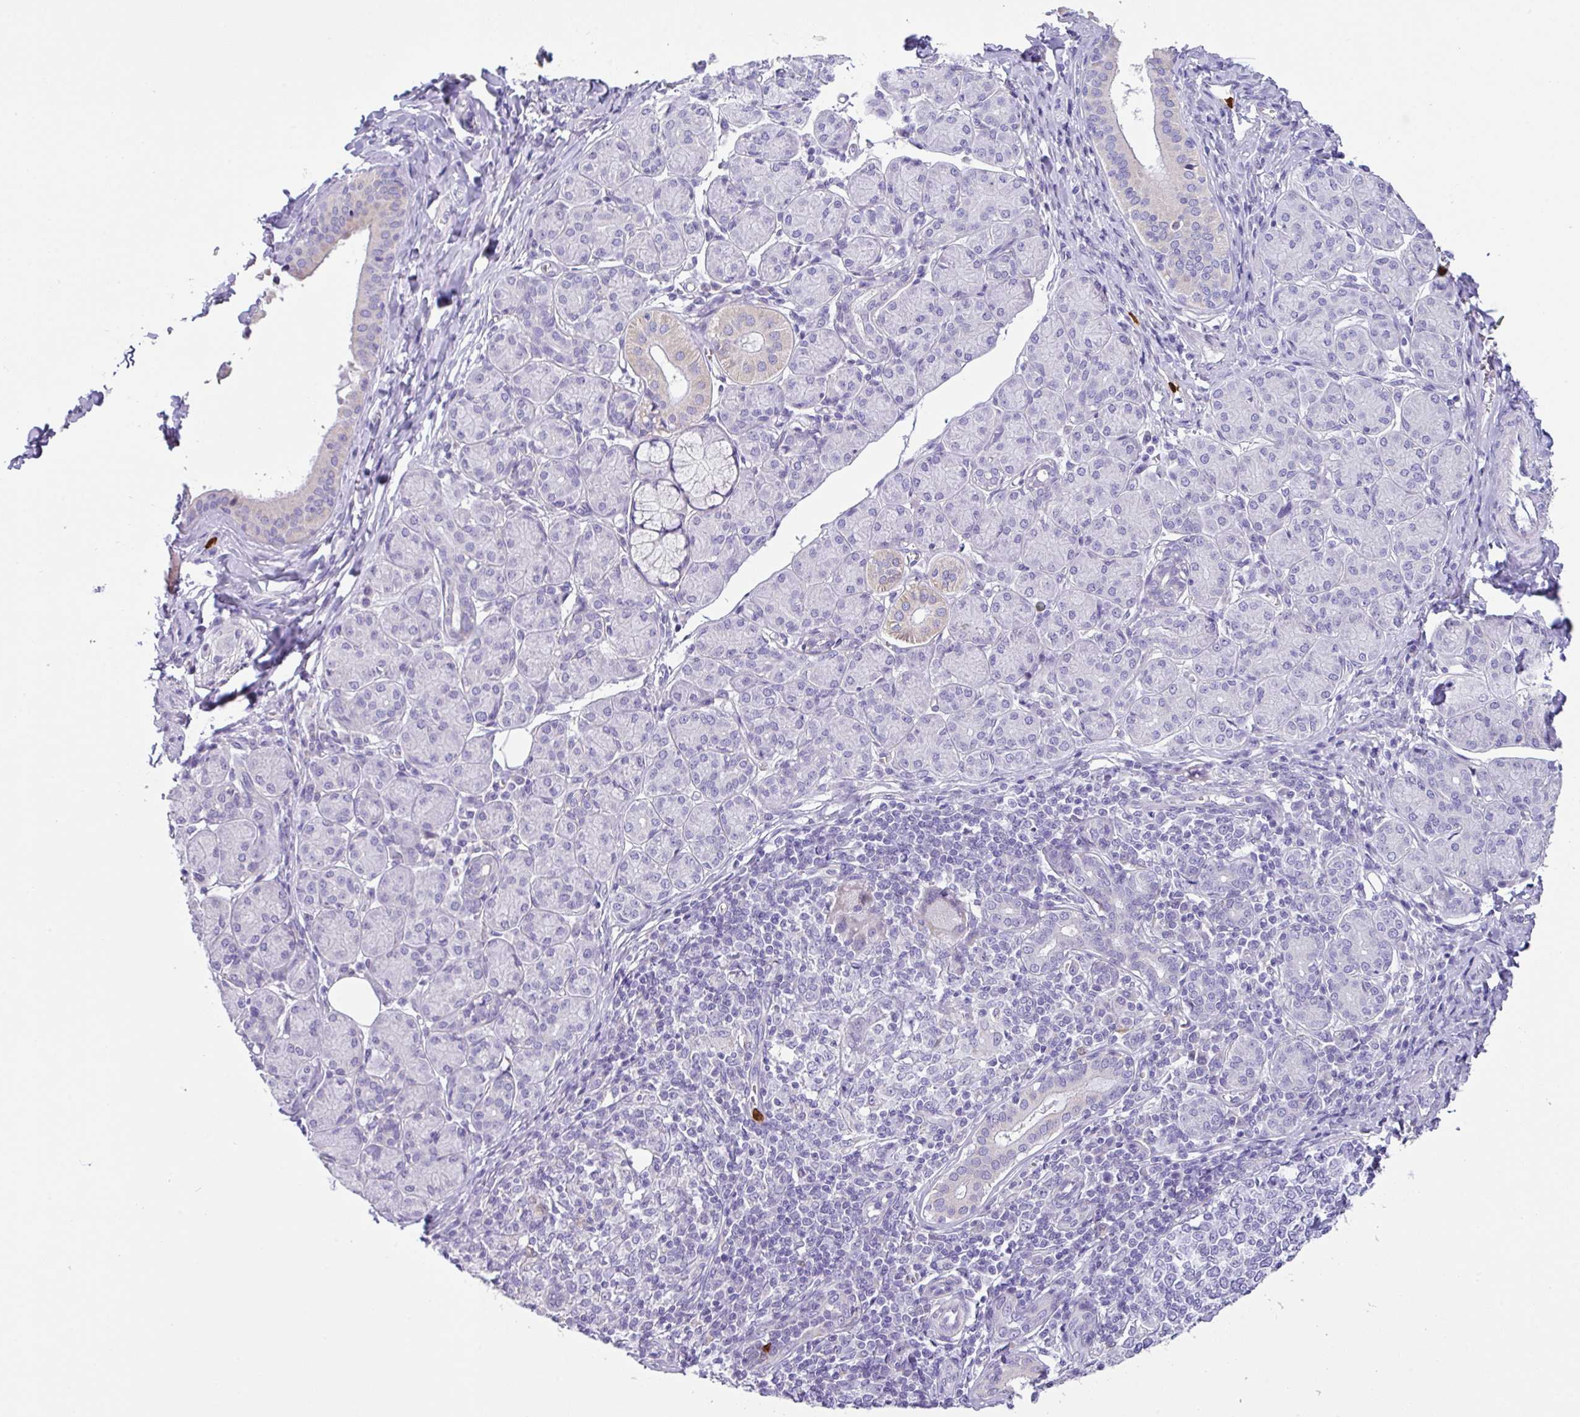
{"staining": {"intensity": "weak", "quantity": "<25%", "location": "cytoplasmic/membranous"}, "tissue": "salivary gland", "cell_type": "Glandular cells", "image_type": "normal", "snomed": [{"axis": "morphology", "description": "Normal tissue, NOS"}, {"axis": "morphology", "description": "Inflammation, NOS"}, {"axis": "topography", "description": "Lymph node"}, {"axis": "topography", "description": "Salivary gland"}], "caption": "Human salivary gland stained for a protein using immunohistochemistry (IHC) reveals no expression in glandular cells.", "gene": "SH2D3C", "patient": {"sex": "male", "age": 3}}